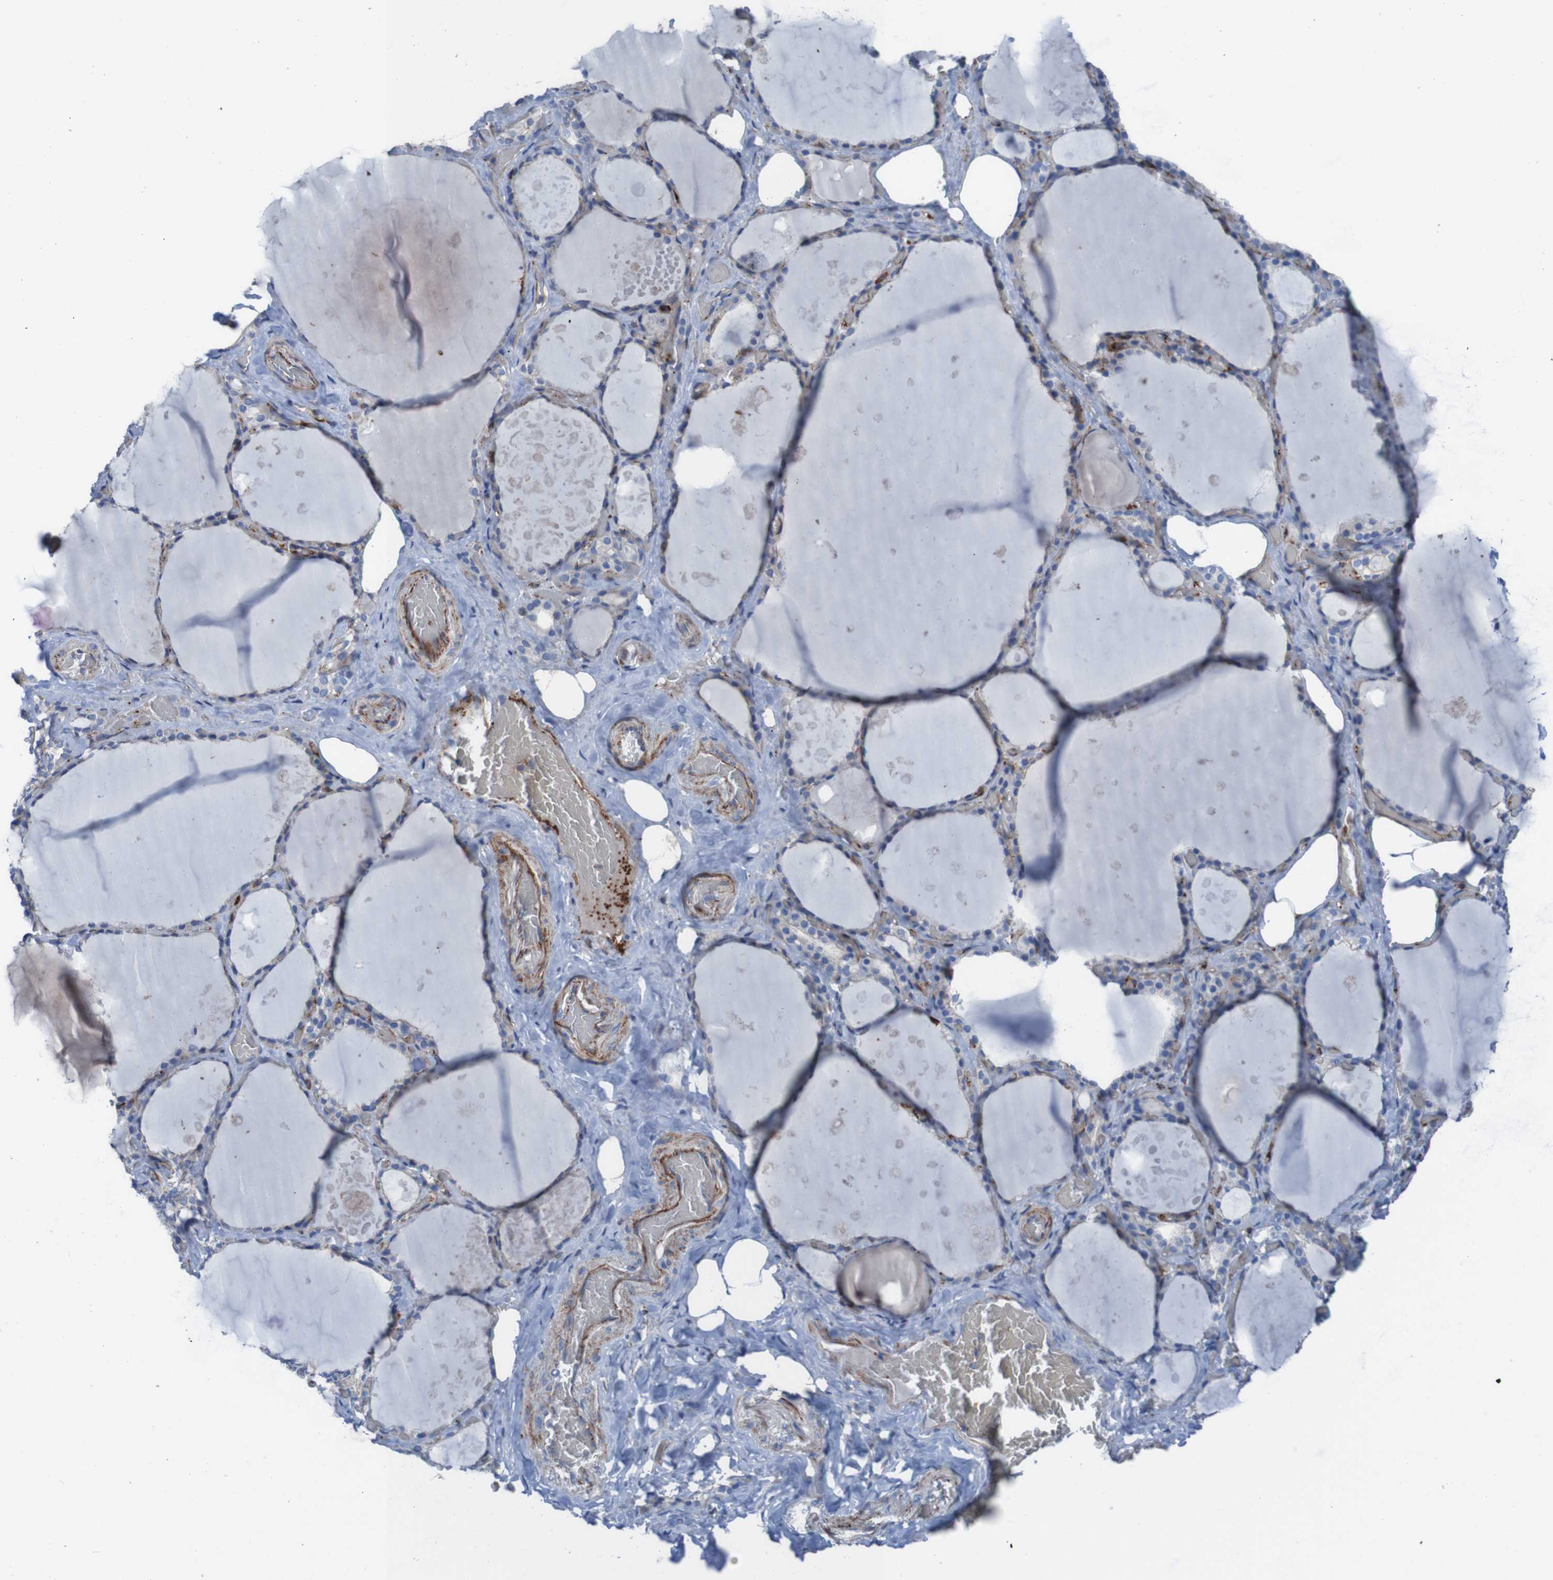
{"staining": {"intensity": "negative", "quantity": "none", "location": "none"}, "tissue": "thyroid gland", "cell_type": "Glandular cells", "image_type": "normal", "snomed": [{"axis": "morphology", "description": "Normal tissue, NOS"}, {"axis": "topography", "description": "Thyroid gland"}], "caption": "Protein analysis of benign thyroid gland displays no significant staining in glandular cells. (Immunohistochemistry, brightfield microscopy, high magnification).", "gene": "RNF182", "patient": {"sex": "male", "age": 61}}